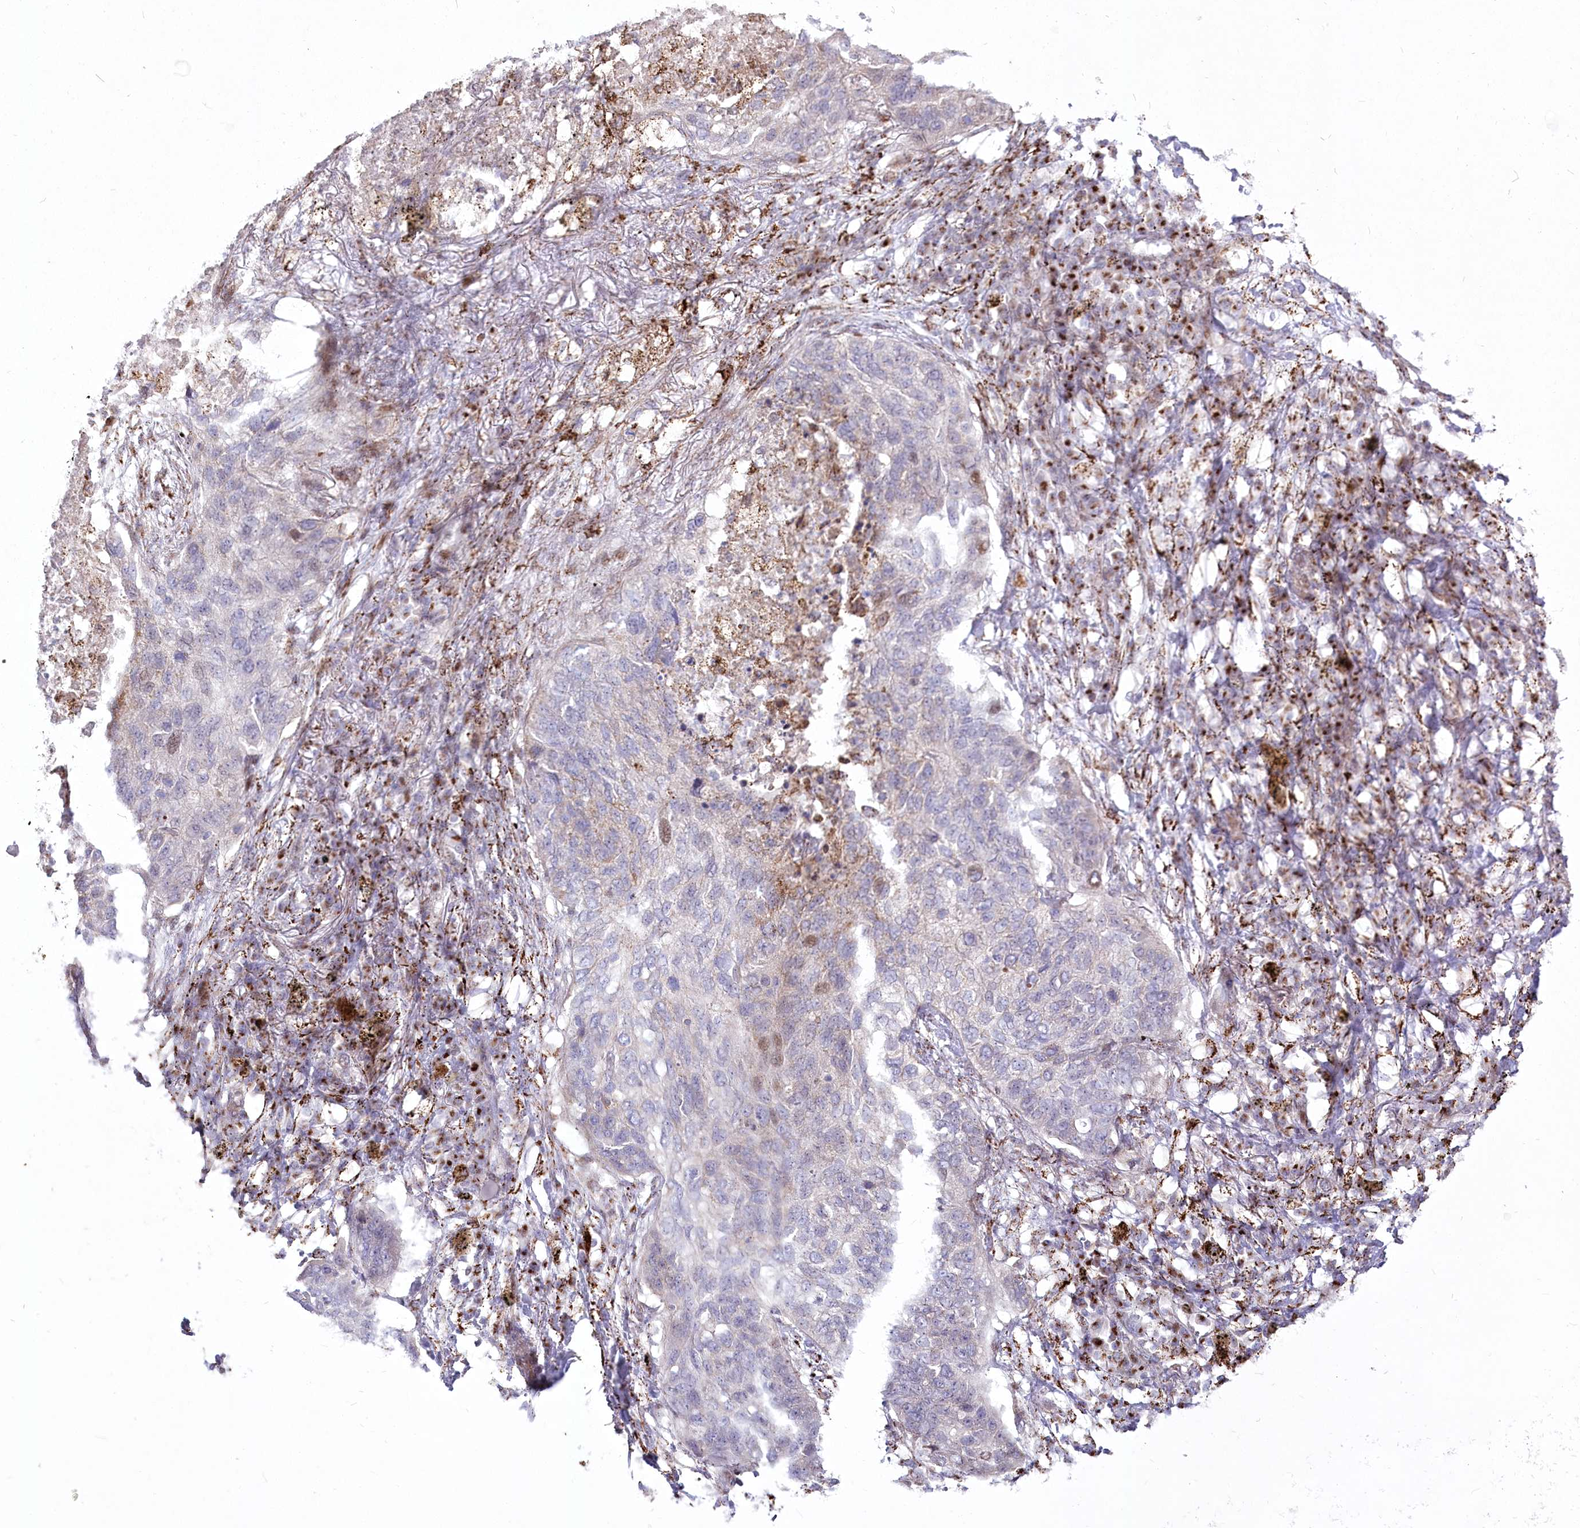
{"staining": {"intensity": "weak", "quantity": "<25%", "location": "nuclear"}, "tissue": "lung cancer", "cell_type": "Tumor cells", "image_type": "cancer", "snomed": [{"axis": "morphology", "description": "Squamous cell carcinoma, NOS"}, {"axis": "topography", "description": "Lung"}], "caption": "Tumor cells are negative for brown protein staining in squamous cell carcinoma (lung).", "gene": "CEP164", "patient": {"sex": "female", "age": 63}}